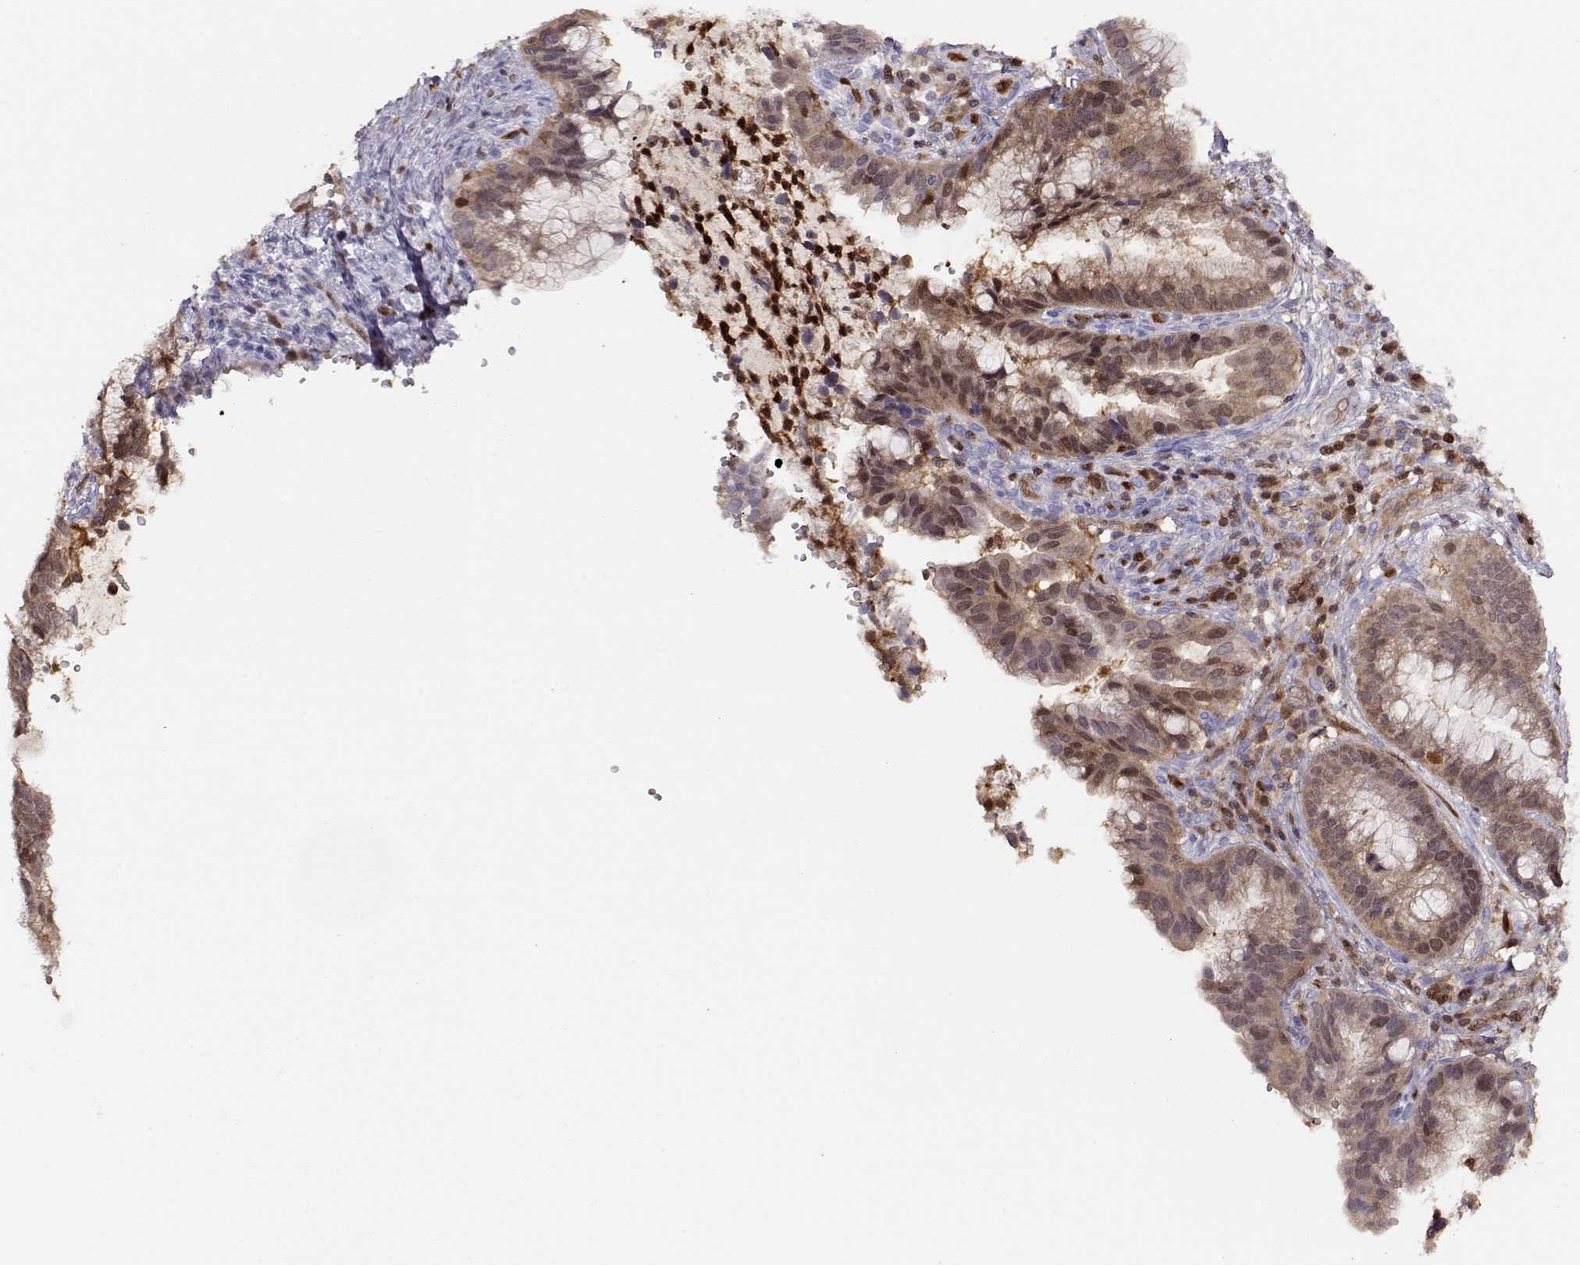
{"staining": {"intensity": "weak", "quantity": "25%-75%", "location": "cytoplasmic/membranous,nuclear"}, "tissue": "cervical cancer", "cell_type": "Tumor cells", "image_type": "cancer", "snomed": [{"axis": "morphology", "description": "Adenocarcinoma, NOS"}, {"axis": "topography", "description": "Cervix"}], "caption": "A histopathology image showing weak cytoplasmic/membranous and nuclear expression in about 25%-75% of tumor cells in cervical adenocarcinoma, as visualized by brown immunohistochemical staining.", "gene": "PNP", "patient": {"sex": "female", "age": 34}}